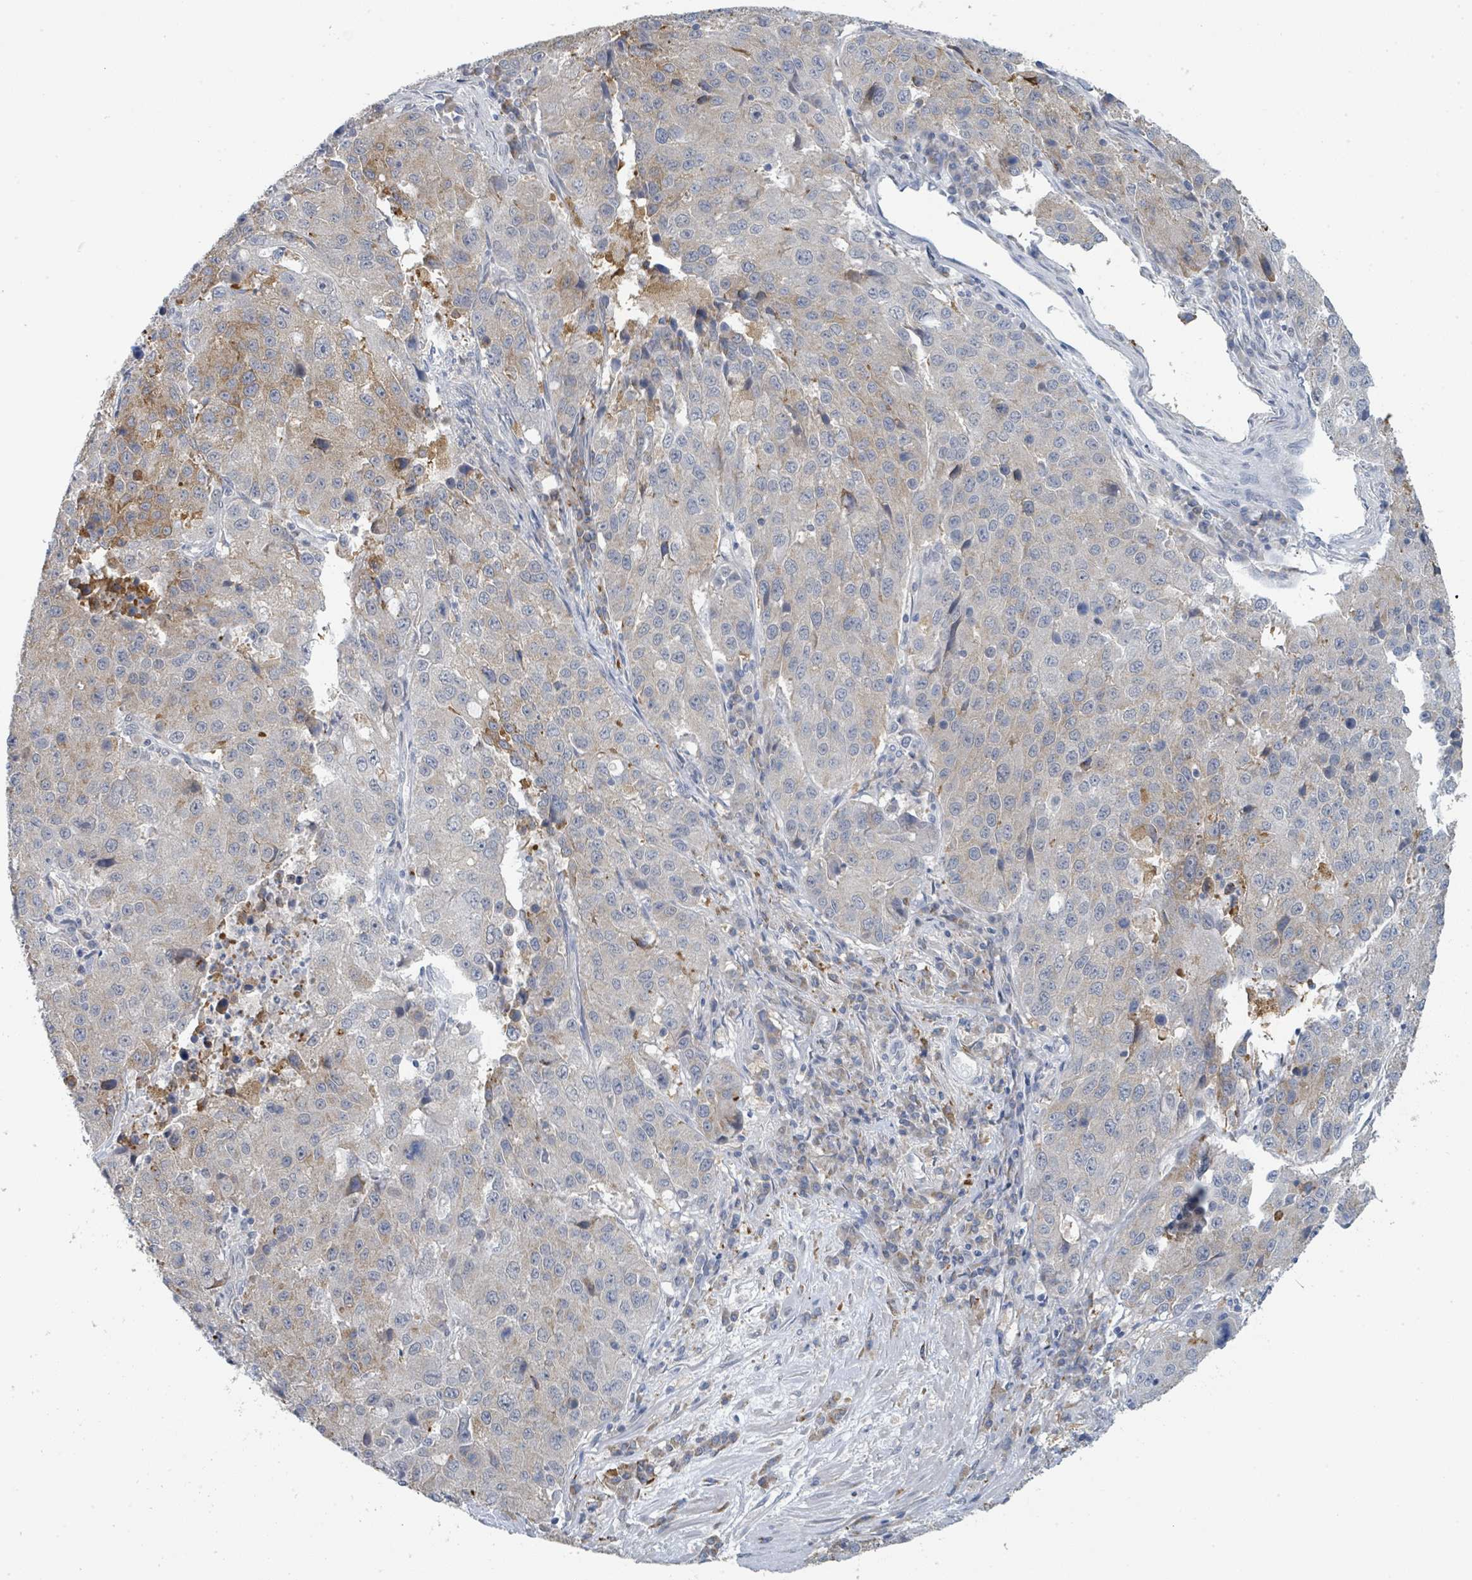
{"staining": {"intensity": "weak", "quantity": "25%-75%", "location": "cytoplasmic/membranous"}, "tissue": "stomach cancer", "cell_type": "Tumor cells", "image_type": "cancer", "snomed": [{"axis": "morphology", "description": "Adenocarcinoma, NOS"}, {"axis": "topography", "description": "Stomach"}], "caption": "A low amount of weak cytoplasmic/membranous staining is seen in approximately 25%-75% of tumor cells in stomach cancer (adenocarcinoma) tissue.", "gene": "ANKRD55", "patient": {"sex": "male", "age": 71}}